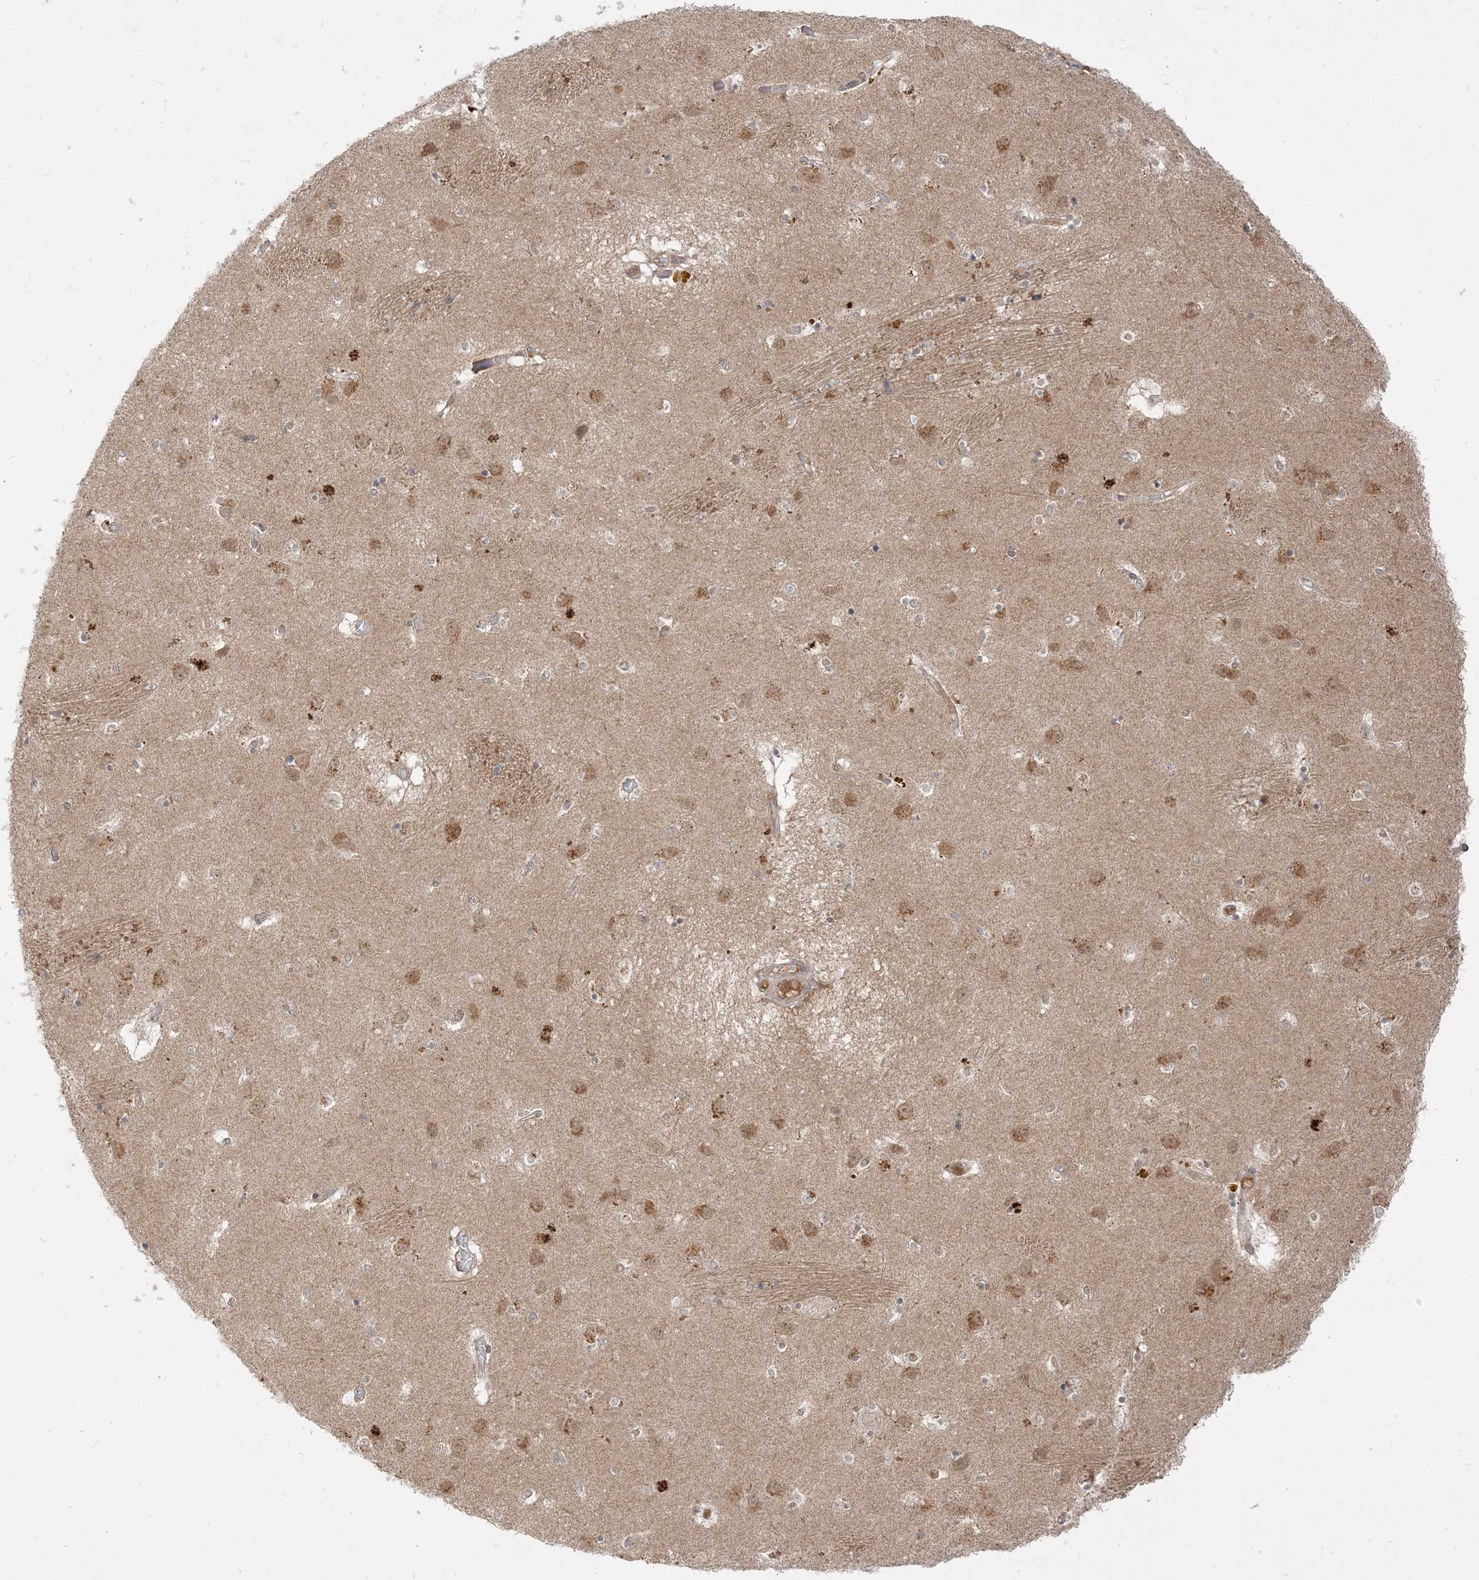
{"staining": {"intensity": "weak", "quantity": "<25%", "location": "cytoplasmic/membranous"}, "tissue": "caudate", "cell_type": "Glial cells", "image_type": "normal", "snomed": [{"axis": "morphology", "description": "Normal tissue, NOS"}, {"axis": "topography", "description": "Lateral ventricle wall"}], "caption": "An image of caudate stained for a protein reveals no brown staining in glial cells. (Immunohistochemistry (ihc), brightfield microscopy, high magnification).", "gene": "TBCC", "patient": {"sex": "male", "age": 70}}